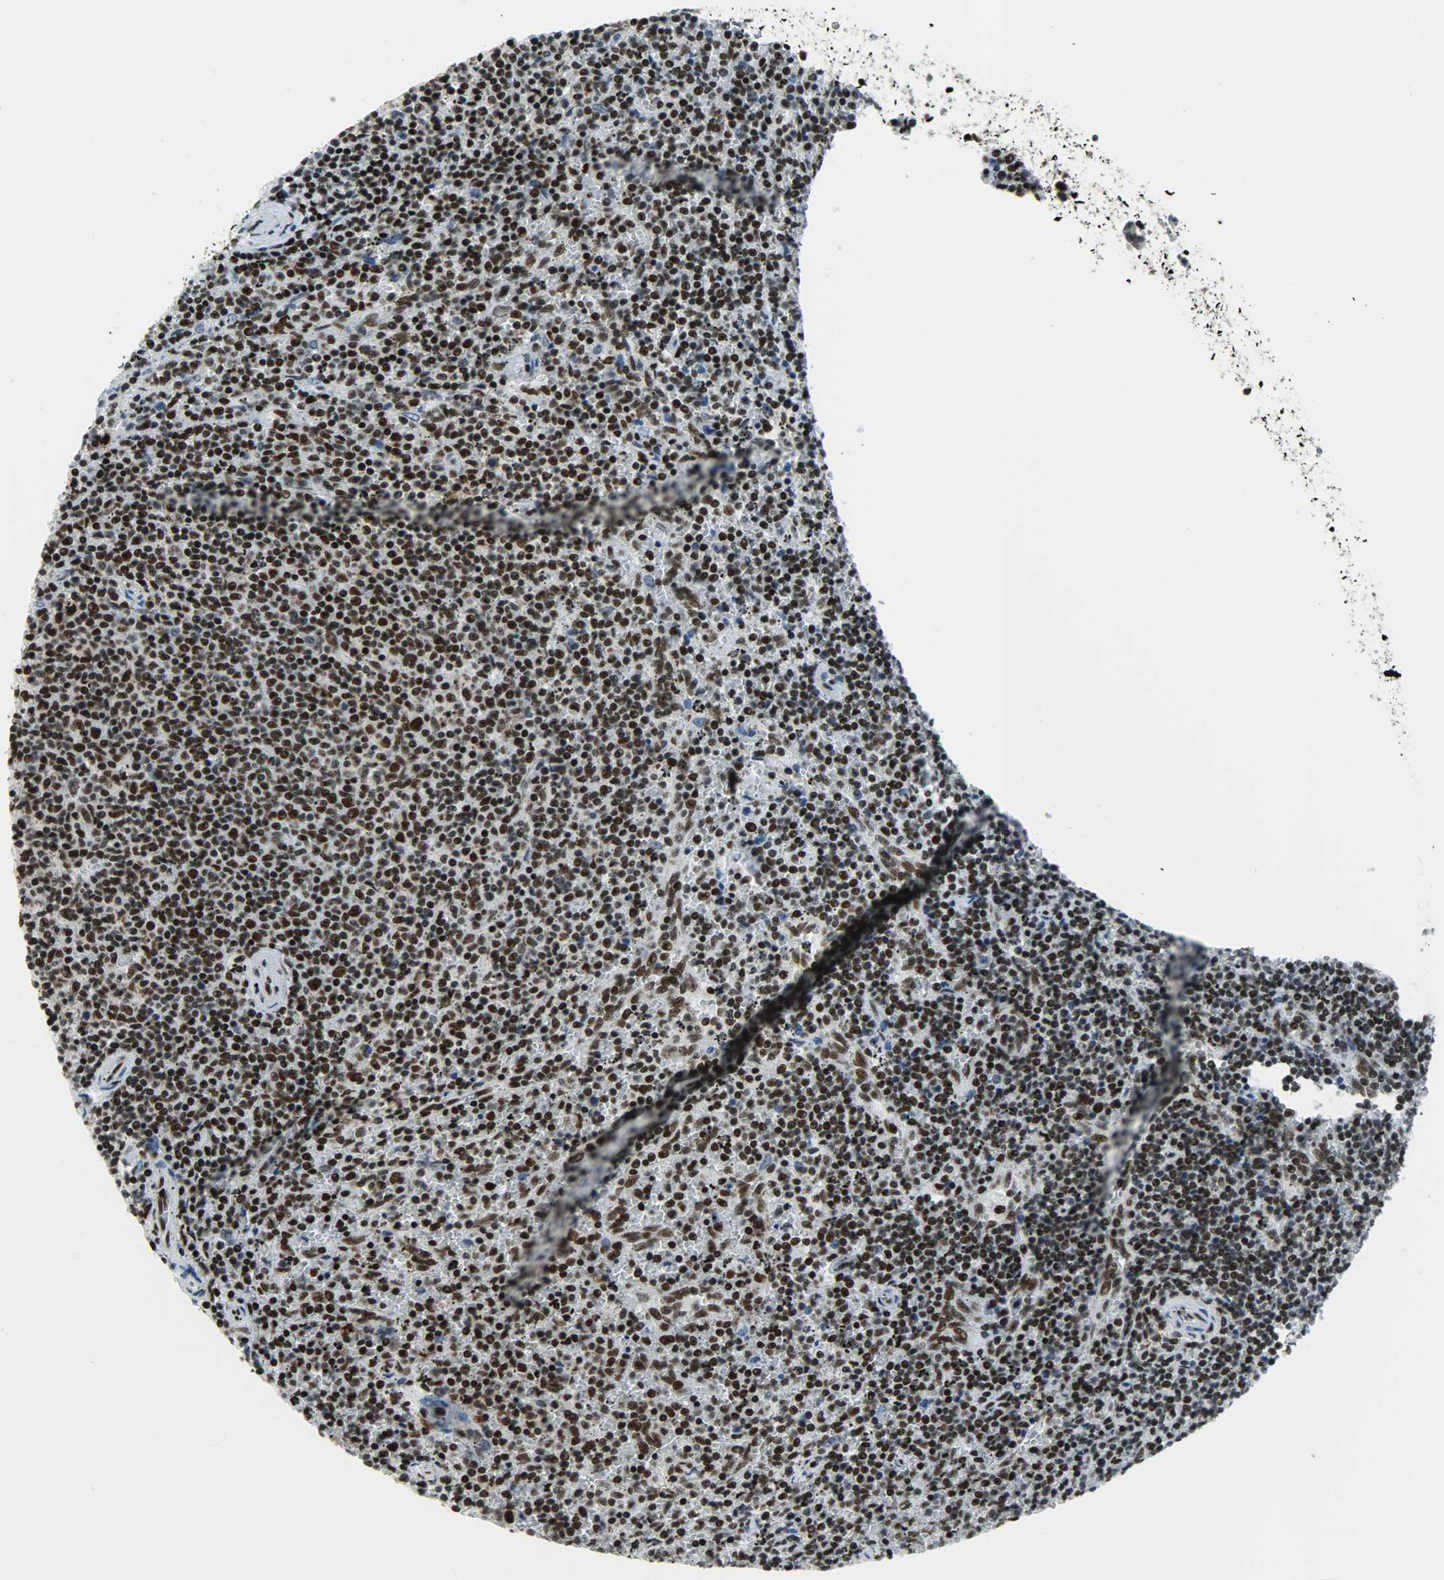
{"staining": {"intensity": "strong", "quantity": ">75%", "location": "nuclear"}, "tissue": "lymphoma", "cell_type": "Tumor cells", "image_type": "cancer", "snomed": [{"axis": "morphology", "description": "Malignant lymphoma, non-Hodgkin's type, Low grade"}, {"axis": "topography", "description": "Spleen"}], "caption": "There is high levels of strong nuclear positivity in tumor cells of malignant lymphoma, non-Hodgkin's type (low-grade), as demonstrated by immunohistochemical staining (brown color).", "gene": "SNRPA", "patient": {"sex": "female", "age": 50}}